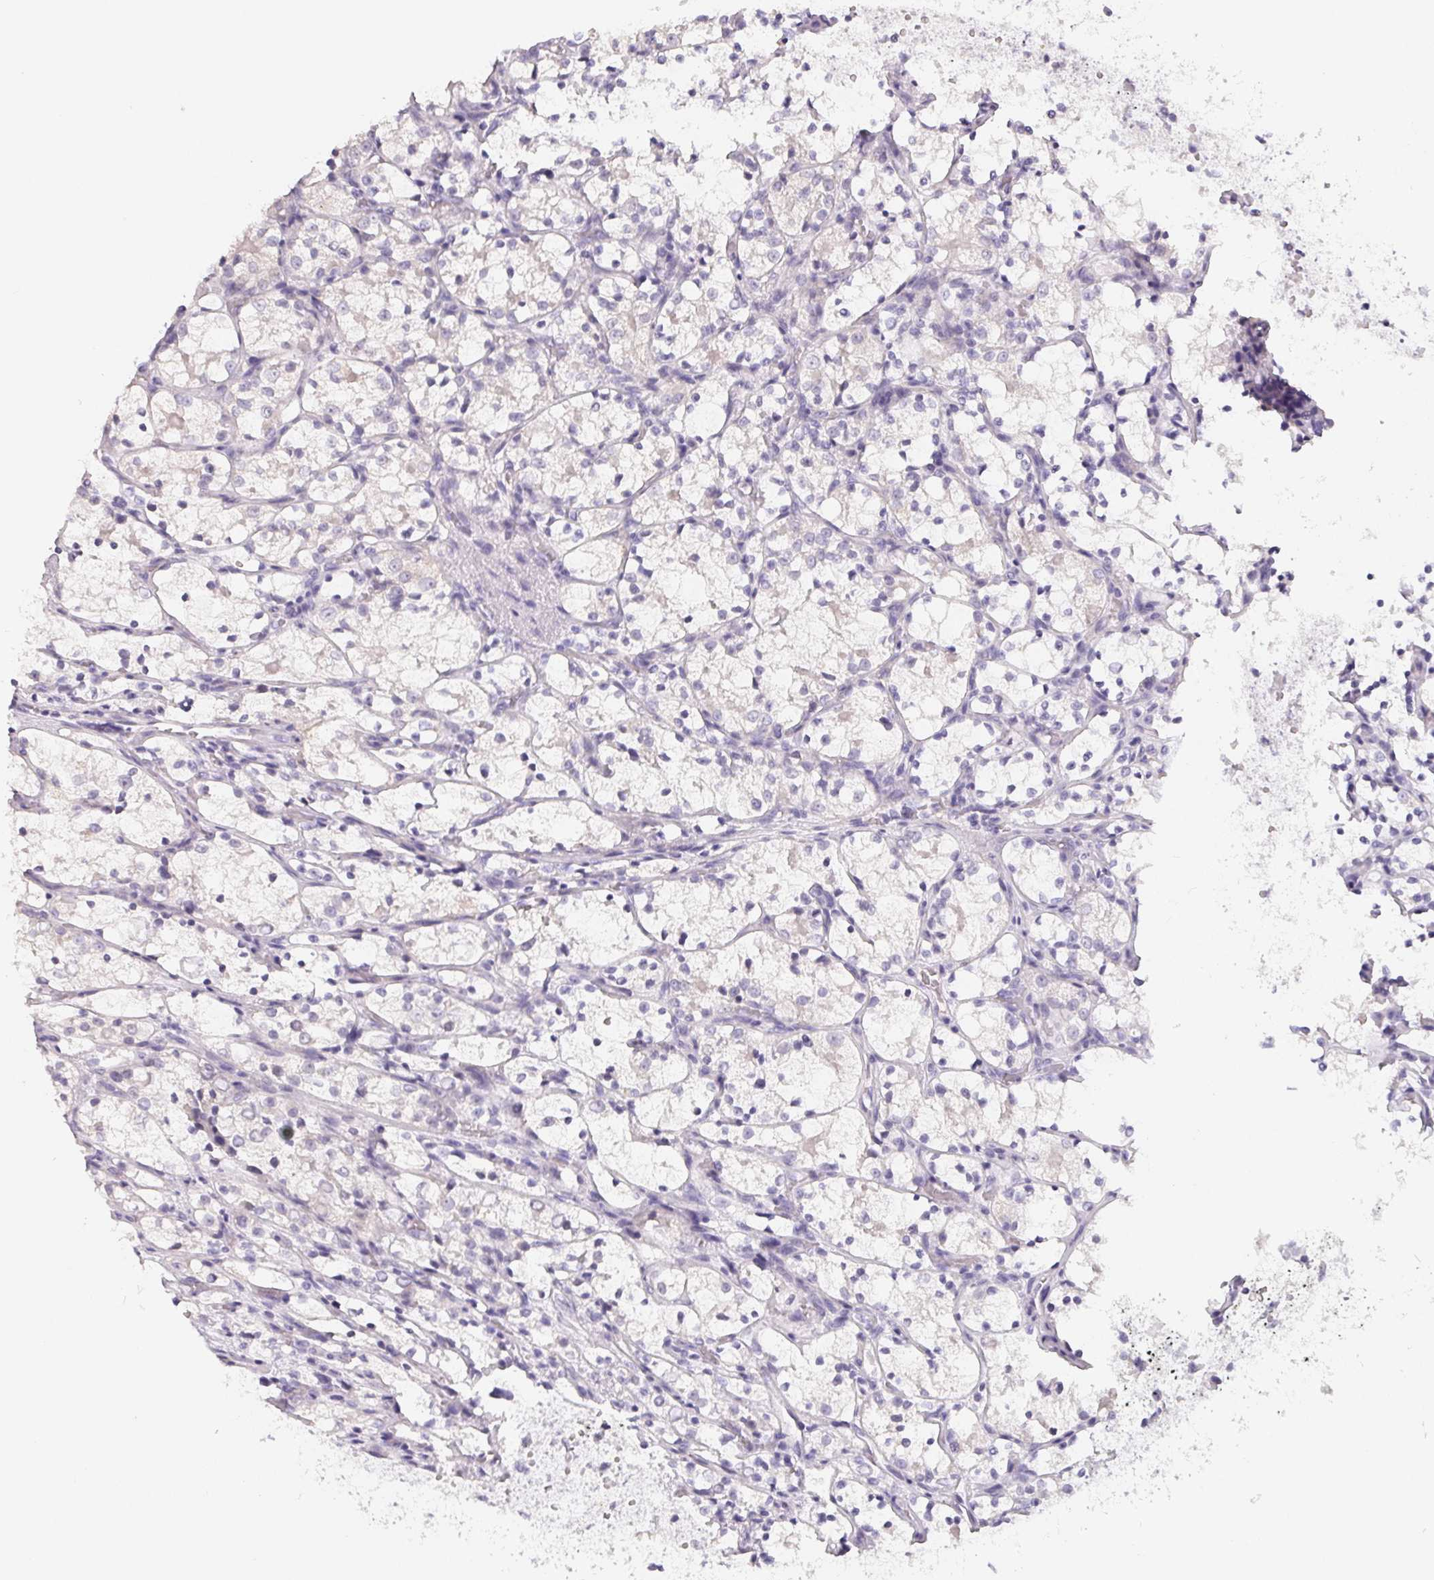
{"staining": {"intensity": "negative", "quantity": "none", "location": "none"}, "tissue": "renal cancer", "cell_type": "Tumor cells", "image_type": "cancer", "snomed": [{"axis": "morphology", "description": "Adenocarcinoma, NOS"}, {"axis": "topography", "description": "Kidney"}], "caption": "Immunohistochemistry of human renal cancer reveals no positivity in tumor cells.", "gene": "FDX1", "patient": {"sex": "female", "age": 69}}